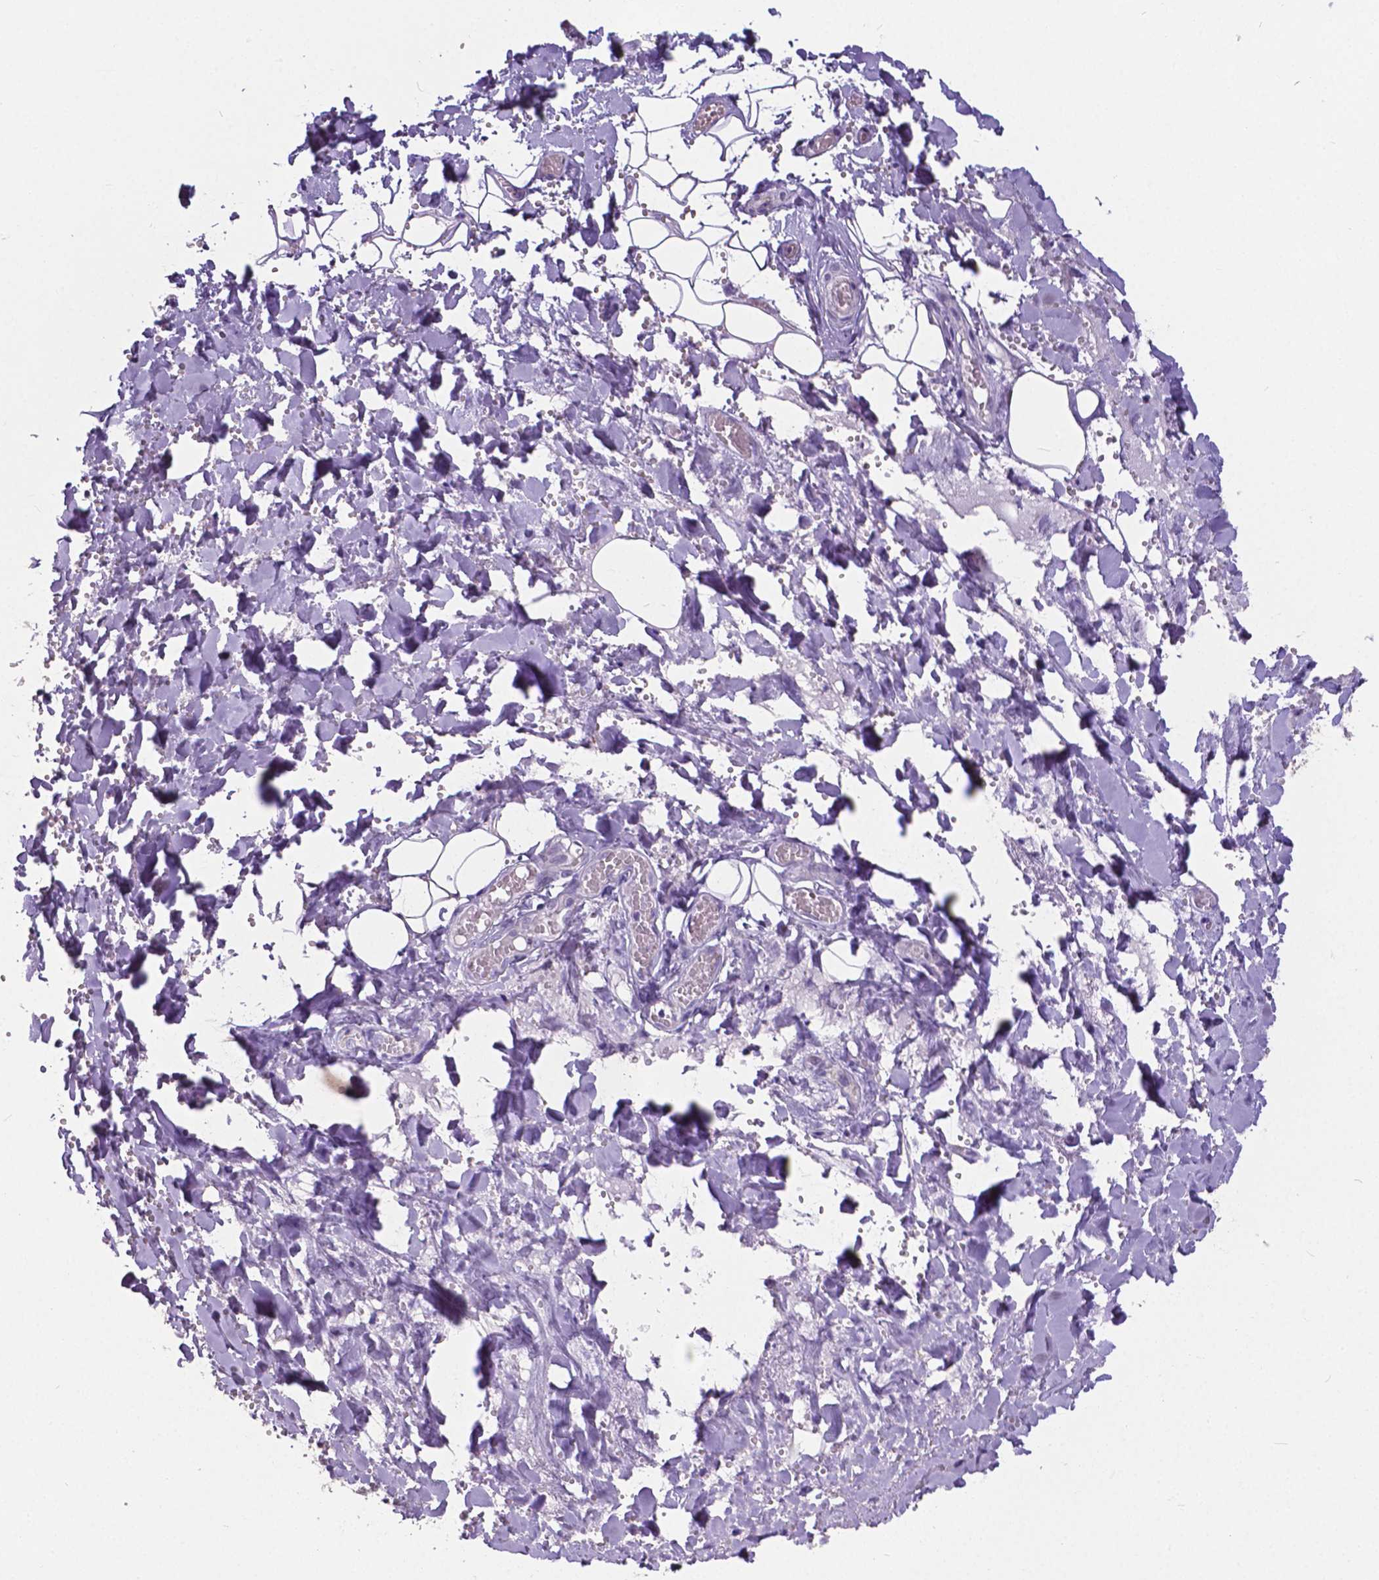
{"staining": {"intensity": "weak", "quantity": "25%-75%", "location": "cytoplasmic/membranous"}, "tissue": "salivary gland", "cell_type": "Glandular cells", "image_type": "normal", "snomed": [{"axis": "morphology", "description": "Normal tissue, NOS"}, {"axis": "topography", "description": "Salivary gland"}], "caption": "Immunohistochemical staining of normal salivary gland demonstrates low levels of weak cytoplasmic/membranous positivity in approximately 25%-75% of glandular cells.", "gene": "OCLN", "patient": {"sex": "male", "age": 38}}